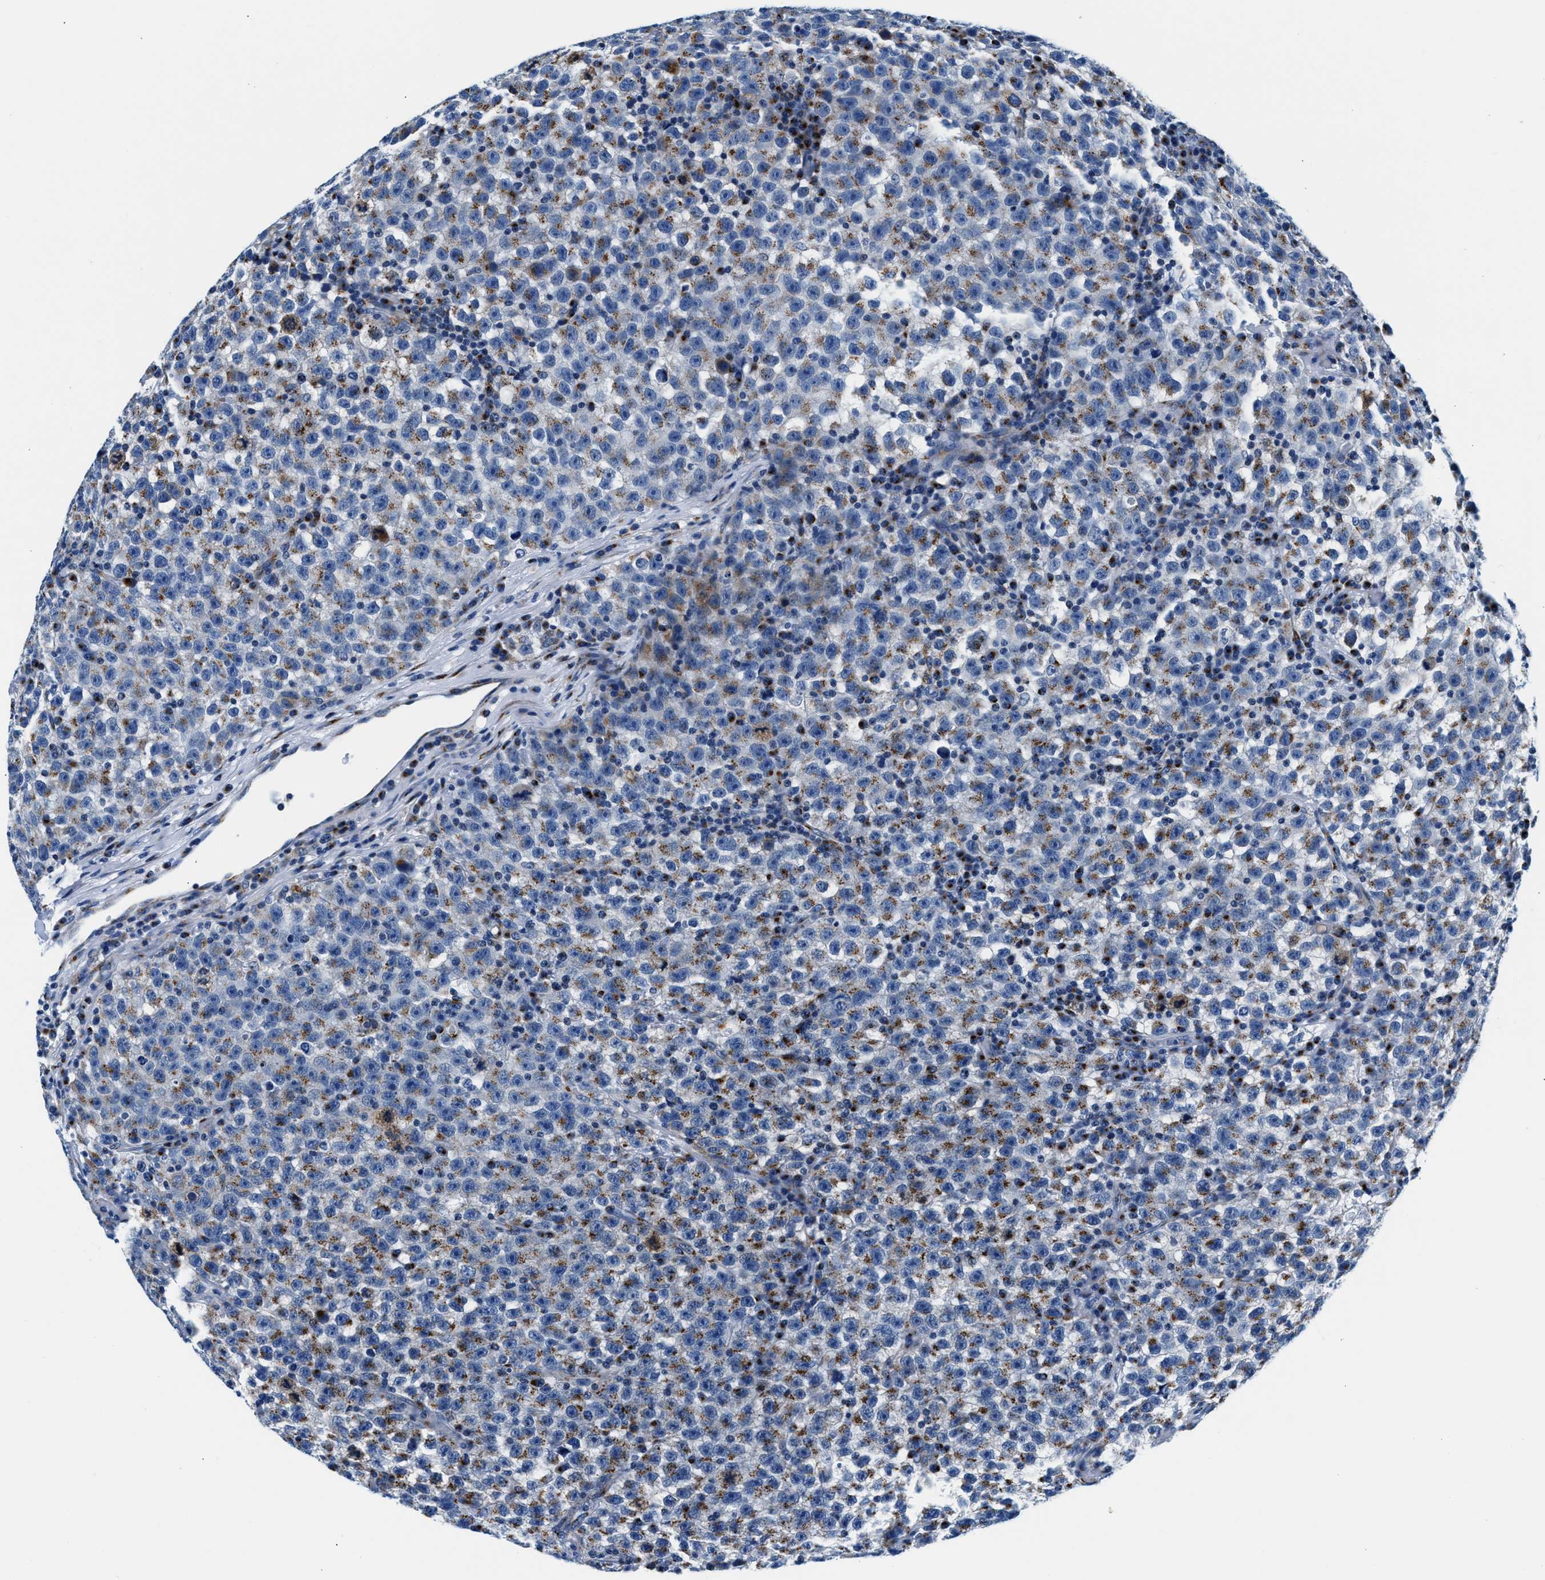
{"staining": {"intensity": "weak", "quantity": ">75%", "location": "cytoplasmic/membranous"}, "tissue": "testis cancer", "cell_type": "Tumor cells", "image_type": "cancer", "snomed": [{"axis": "morphology", "description": "Seminoma, NOS"}, {"axis": "topography", "description": "Testis"}], "caption": "The image reveals a brown stain indicating the presence of a protein in the cytoplasmic/membranous of tumor cells in testis cancer.", "gene": "VPS53", "patient": {"sex": "male", "age": 22}}